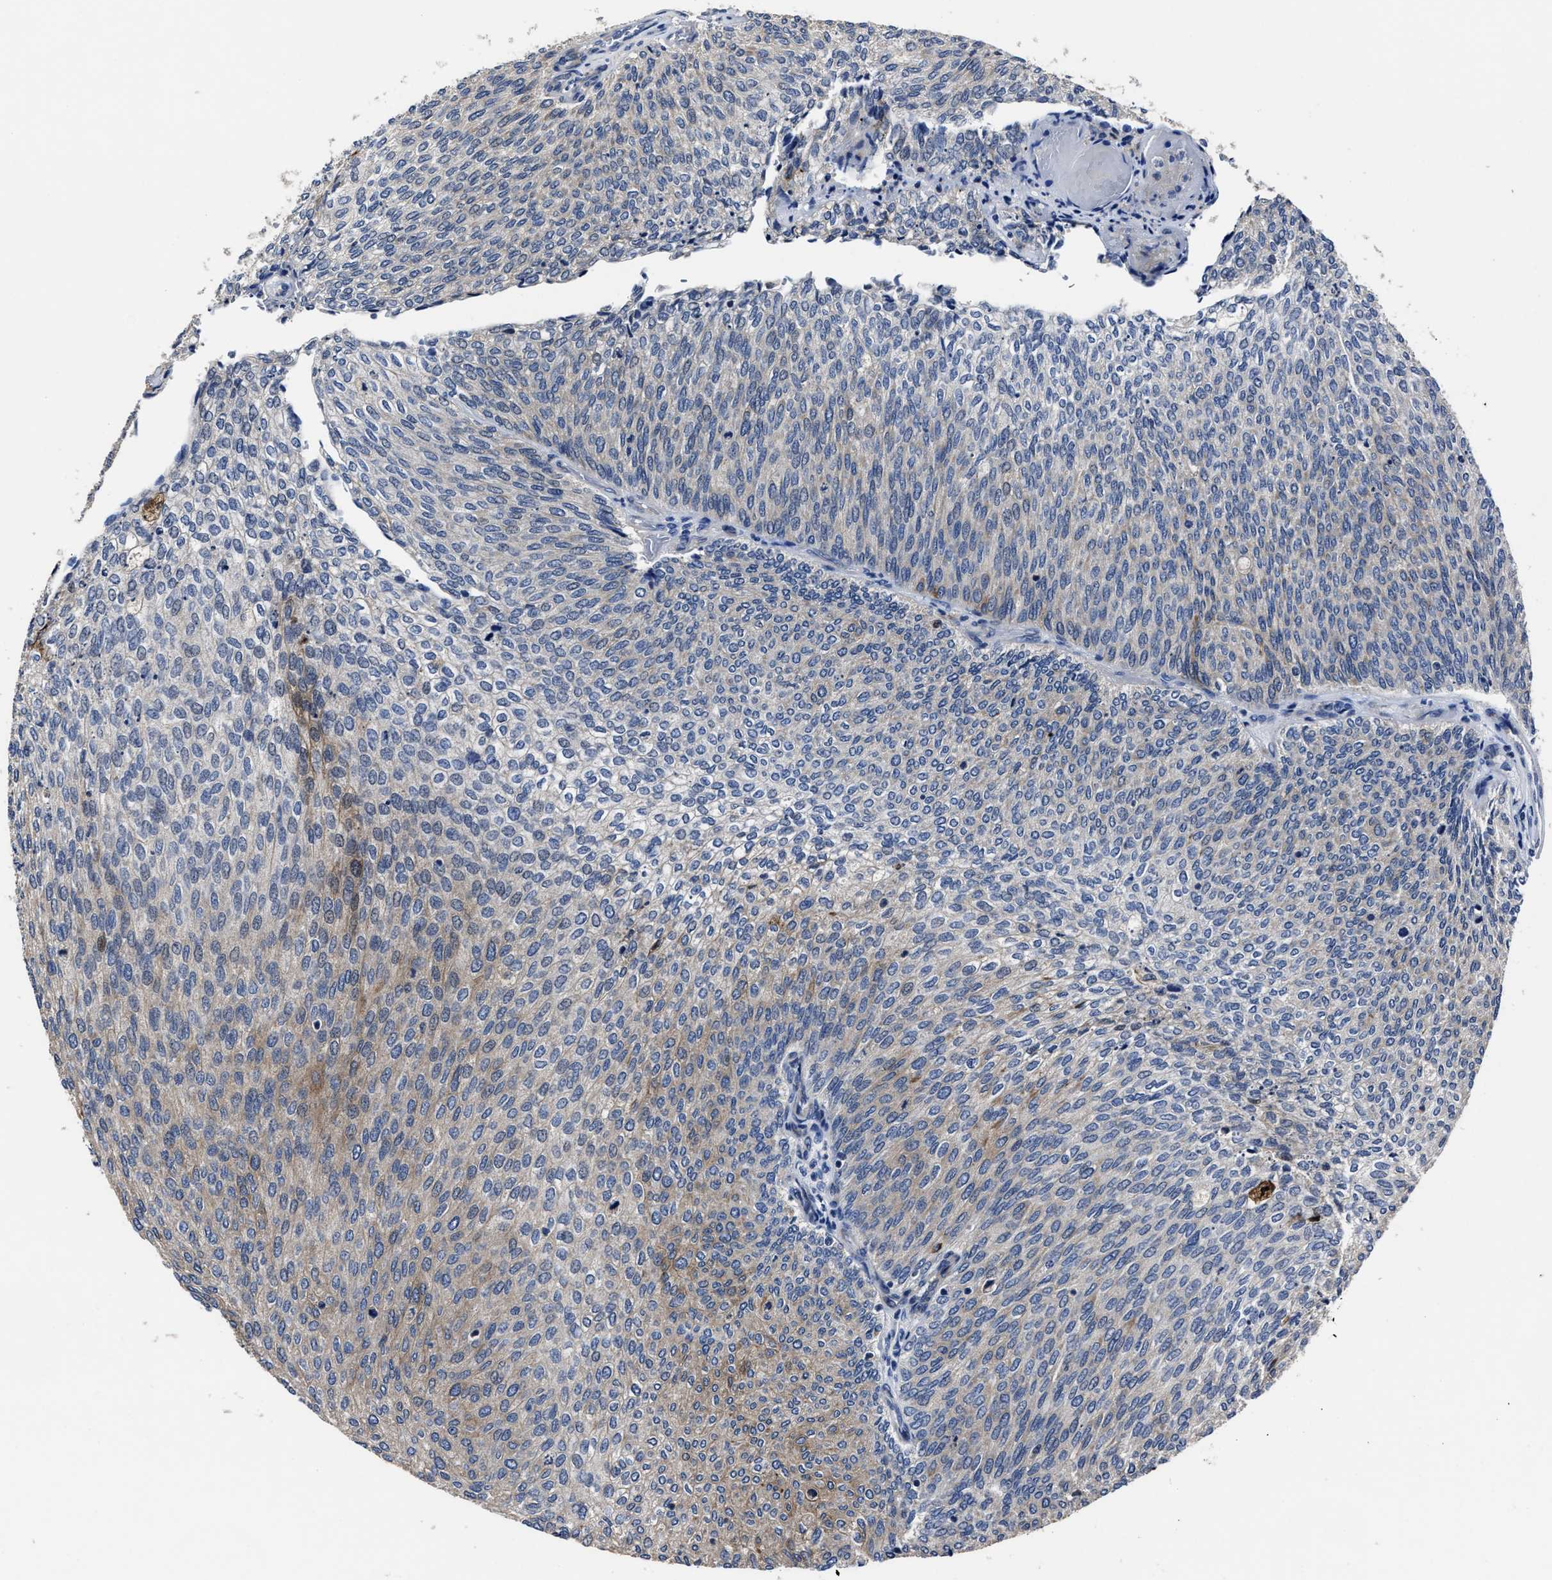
{"staining": {"intensity": "moderate", "quantity": "<25%", "location": "cytoplasmic/membranous"}, "tissue": "urothelial cancer", "cell_type": "Tumor cells", "image_type": "cancer", "snomed": [{"axis": "morphology", "description": "Urothelial carcinoma, Low grade"}, {"axis": "topography", "description": "Urinary bladder"}], "caption": "Moderate cytoplasmic/membranous staining is identified in about <25% of tumor cells in urothelial cancer.", "gene": "RSBN1L", "patient": {"sex": "female", "age": 79}}